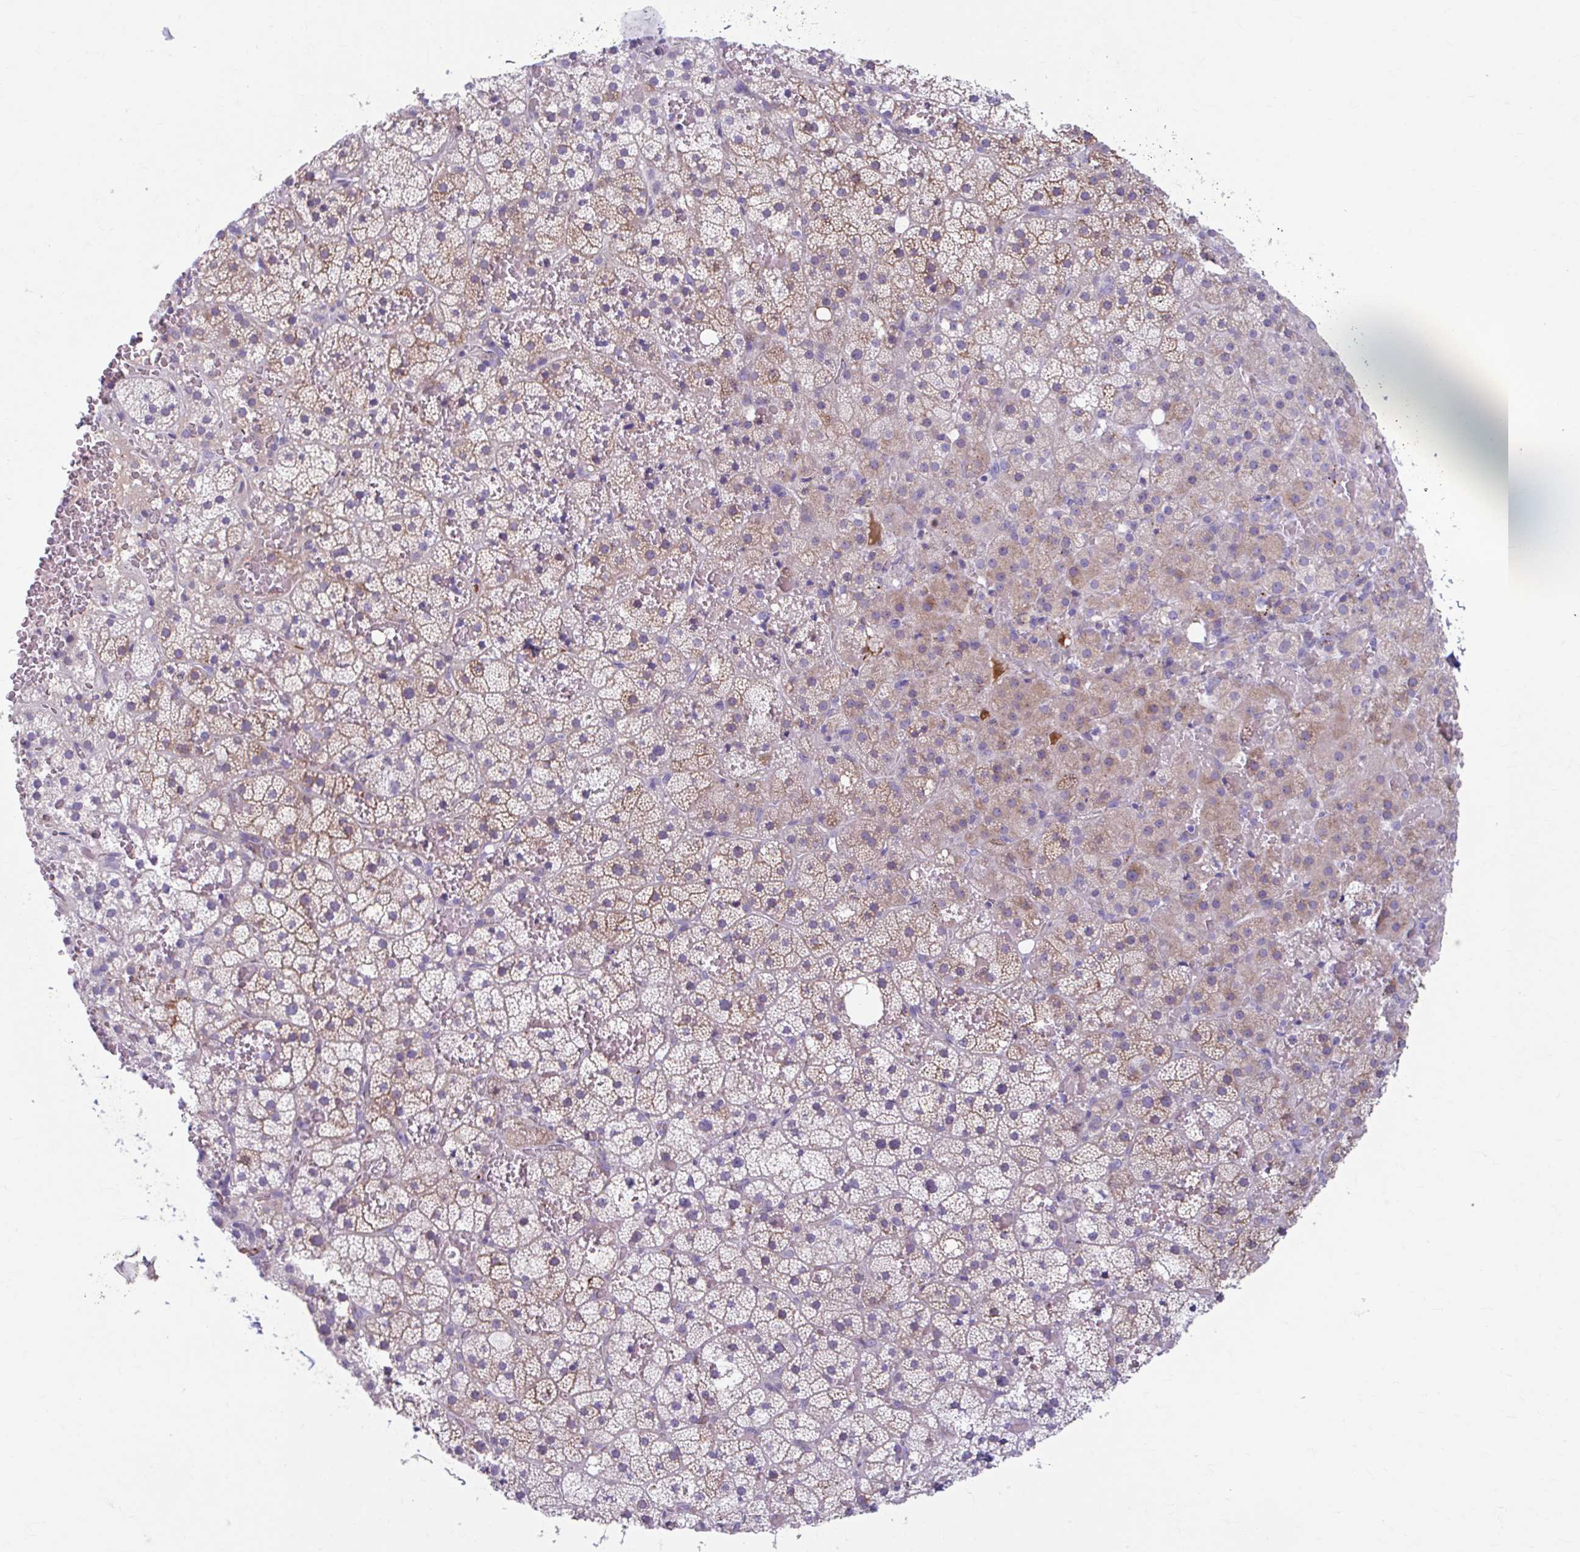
{"staining": {"intensity": "weak", "quantity": "25%-75%", "location": "cytoplasmic/membranous"}, "tissue": "adrenal gland", "cell_type": "Glandular cells", "image_type": "normal", "snomed": [{"axis": "morphology", "description": "Normal tissue, NOS"}, {"axis": "topography", "description": "Adrenal gland"}], "caption": "Adrenal gland stained for a protein exhibits weak cytoplasmic/membranous positivity in glandular cells. Immunohistochemistry stains the protein in brown and the nuclei are stained blue.", "gene": "C12orf71", "patient": {"sex": "male", "age": 53}}